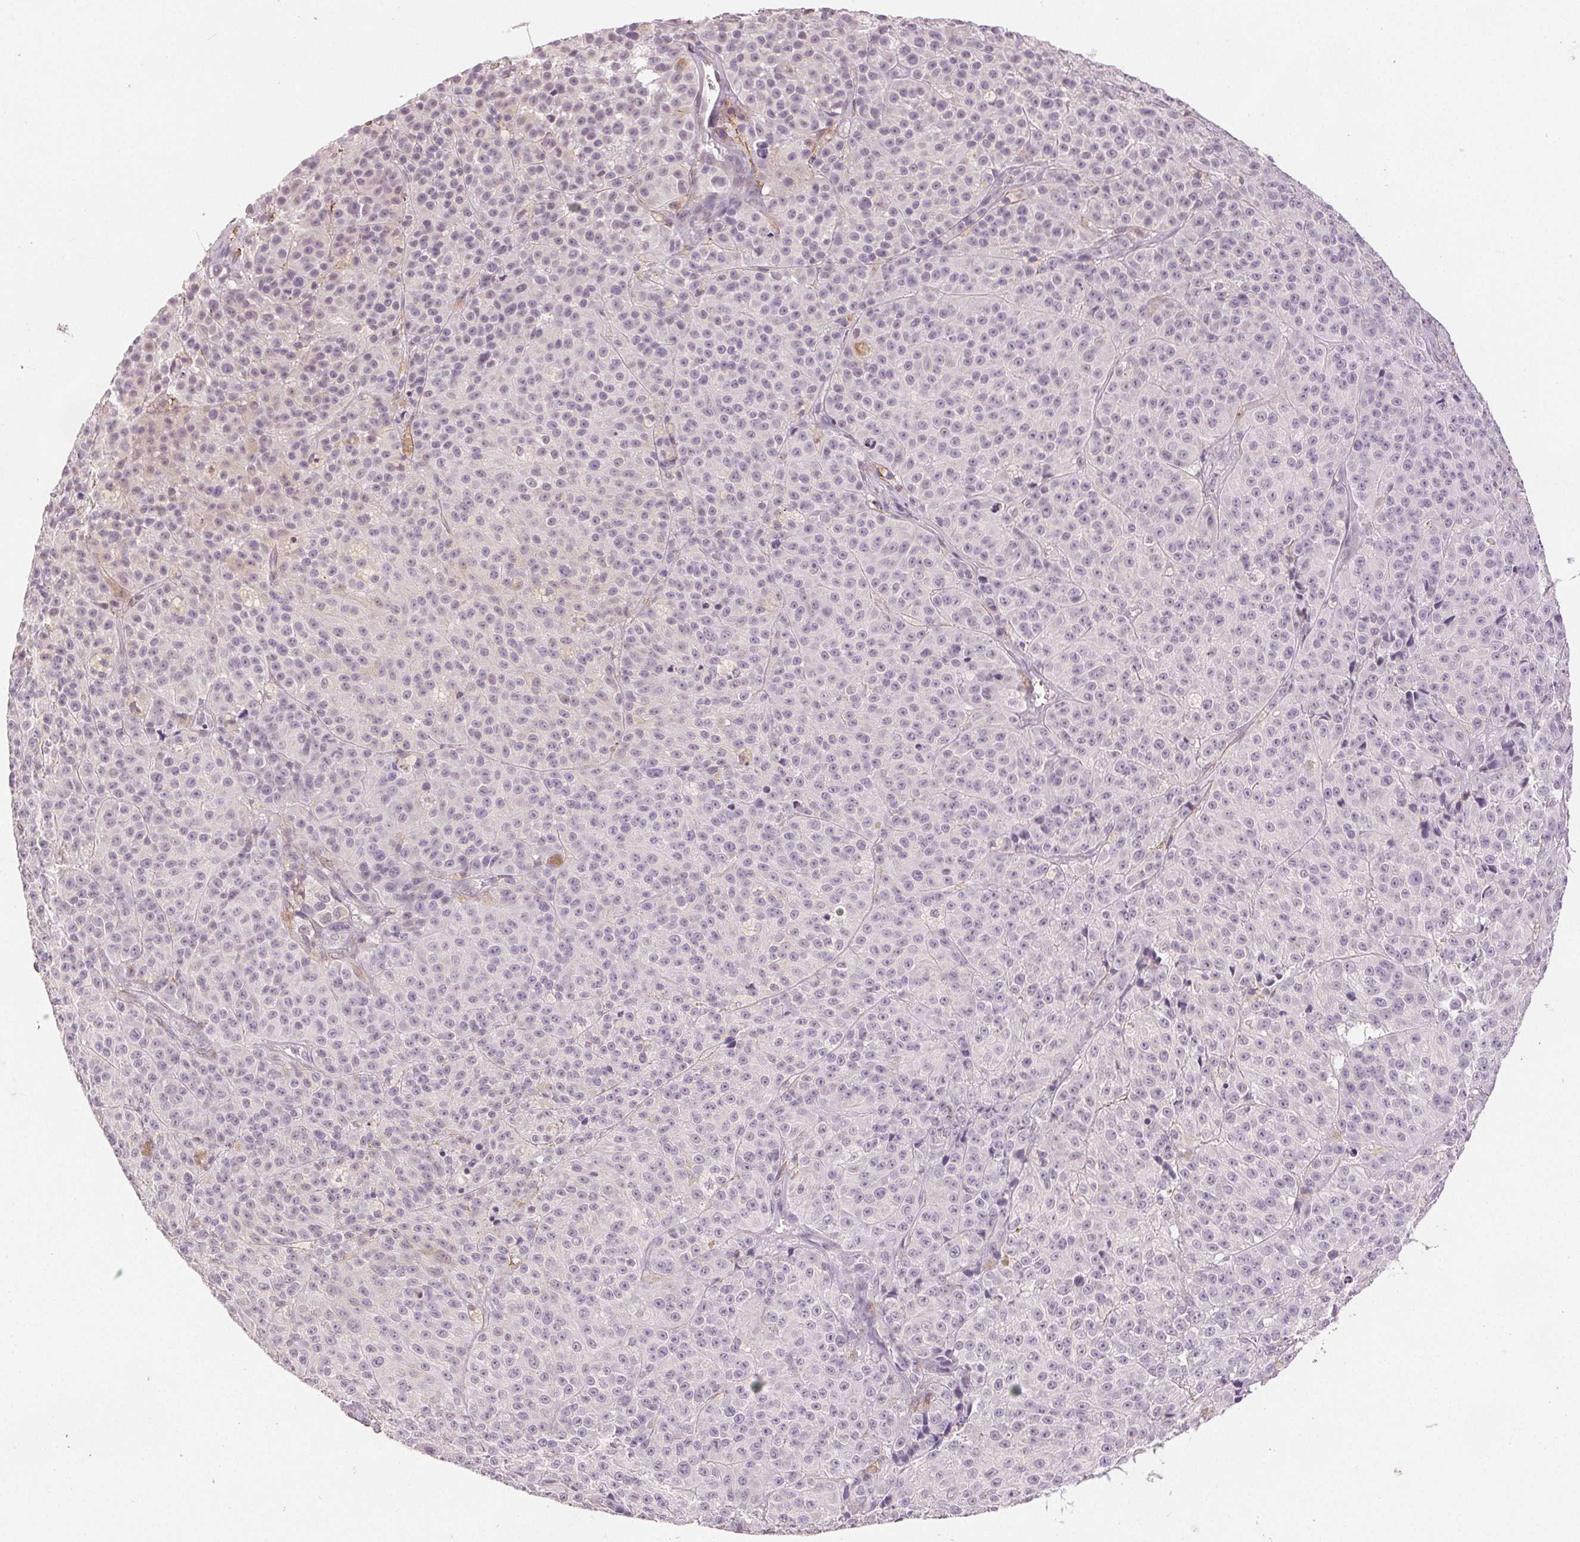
{"staining": {"intensity": "negative", "quantity": "none", "location": "none"}, "tissue": "melanoma", "cell_type": "Tumor cells", "image_type": "cancer", "snomed": [{"axis": "morphology", "description": "Malignant melanoma, NOS"}, {"axis": "topography", "description": "Skin"}], "caption": "Malignant melanoma was stained to show a protein in brown. There is no significant positivity in tumor cells.", "gene": "FBN1", "patient": {"sex": "female", "age": 58}}